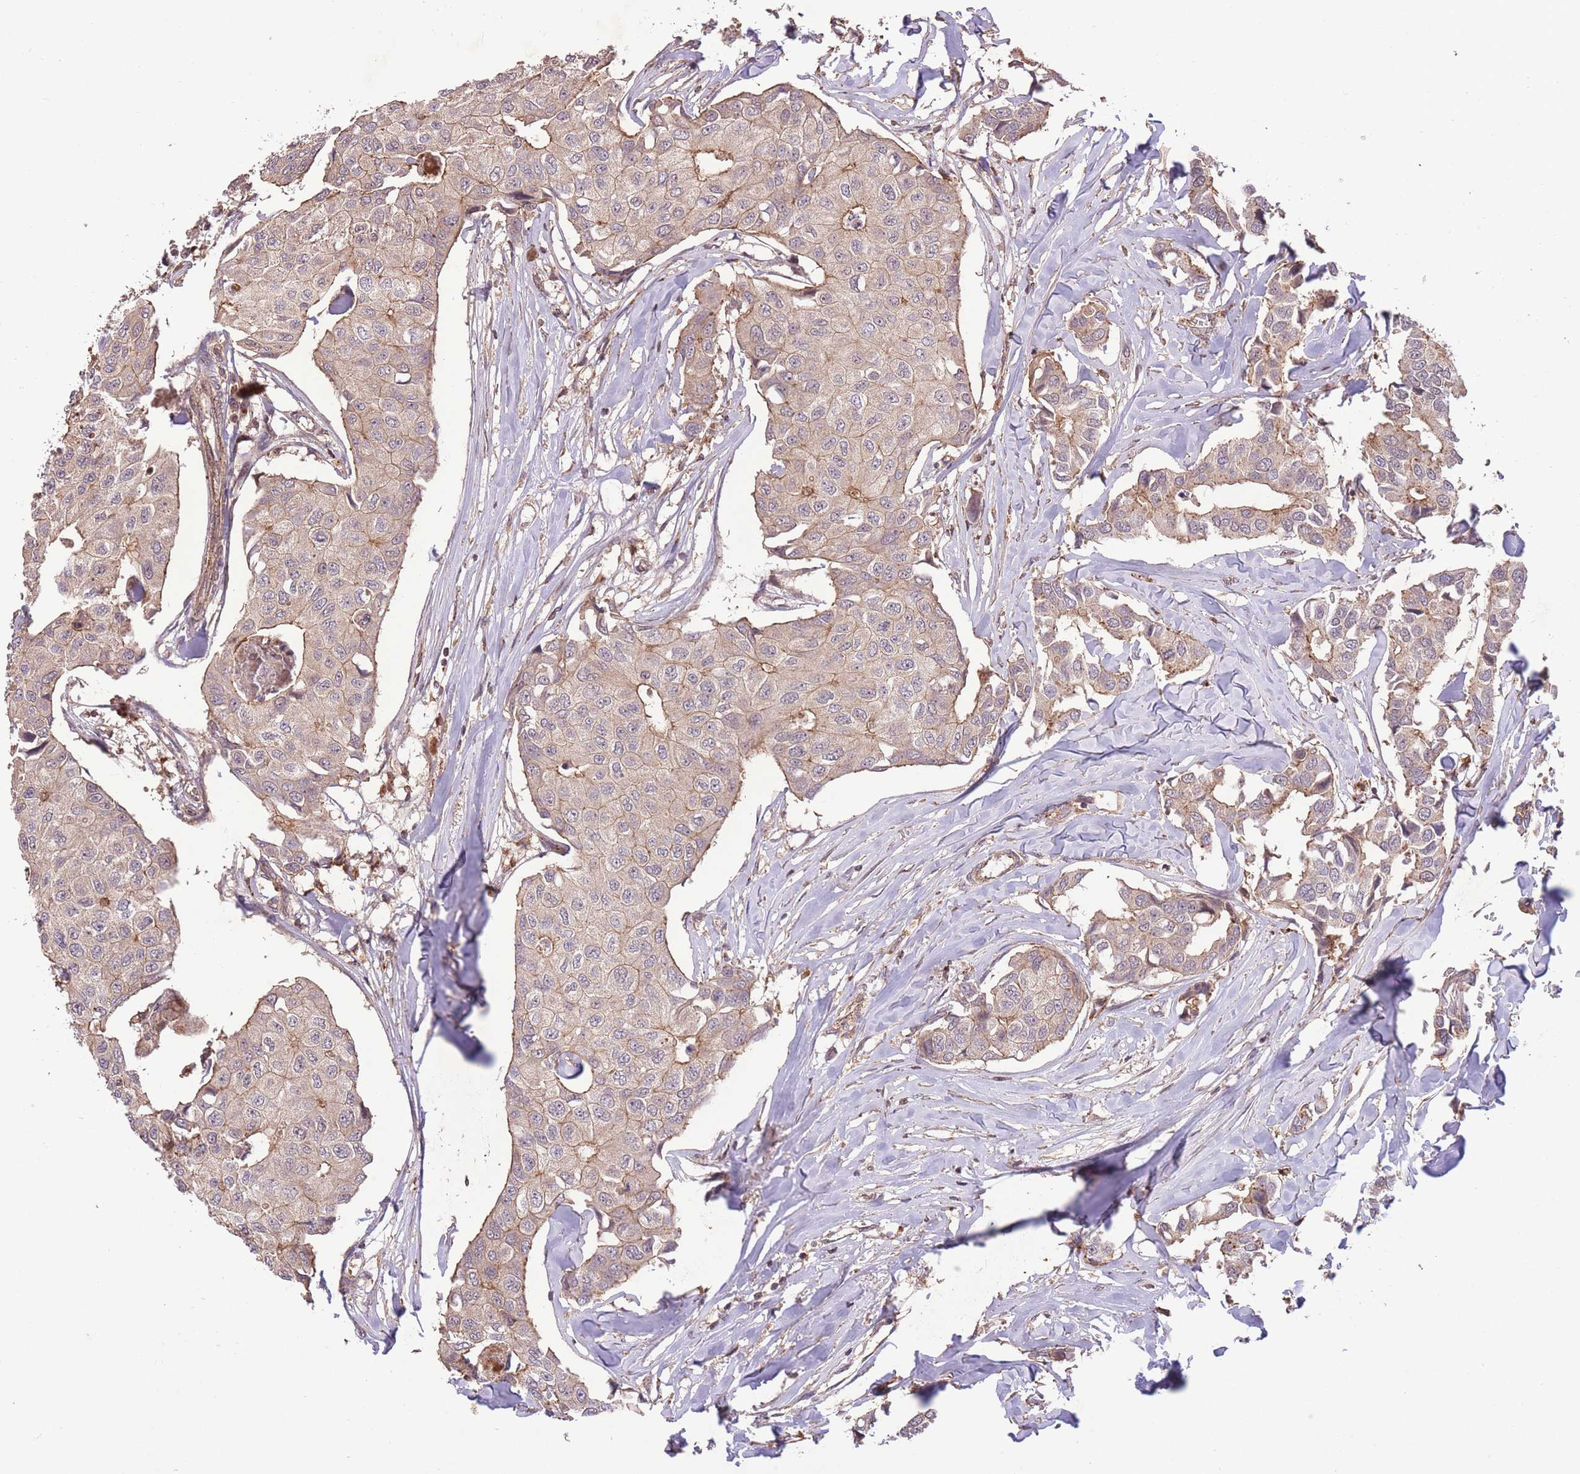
{"staining": {"intensity": "moderate", "quantity": "25%-75%", "location": "cytoplasmic/membranous"}, "tissue": "breast cancer", "cell_type": "Tumor cells", "image_type": "cancer", "snomed": [{"axis": "morphology", "description": "Duct carcinoma"}, {"axis": "topography", "description": "Breast"}], "caption": "IHC of human breast infiltrating ductal carcinoma exhibits medium levels of moderate cytoplasmic/membranous expression in about 25%-75% of tumor cells.", "gene": "POLR3F", "patient": {"sex": "female", "age": 80}}